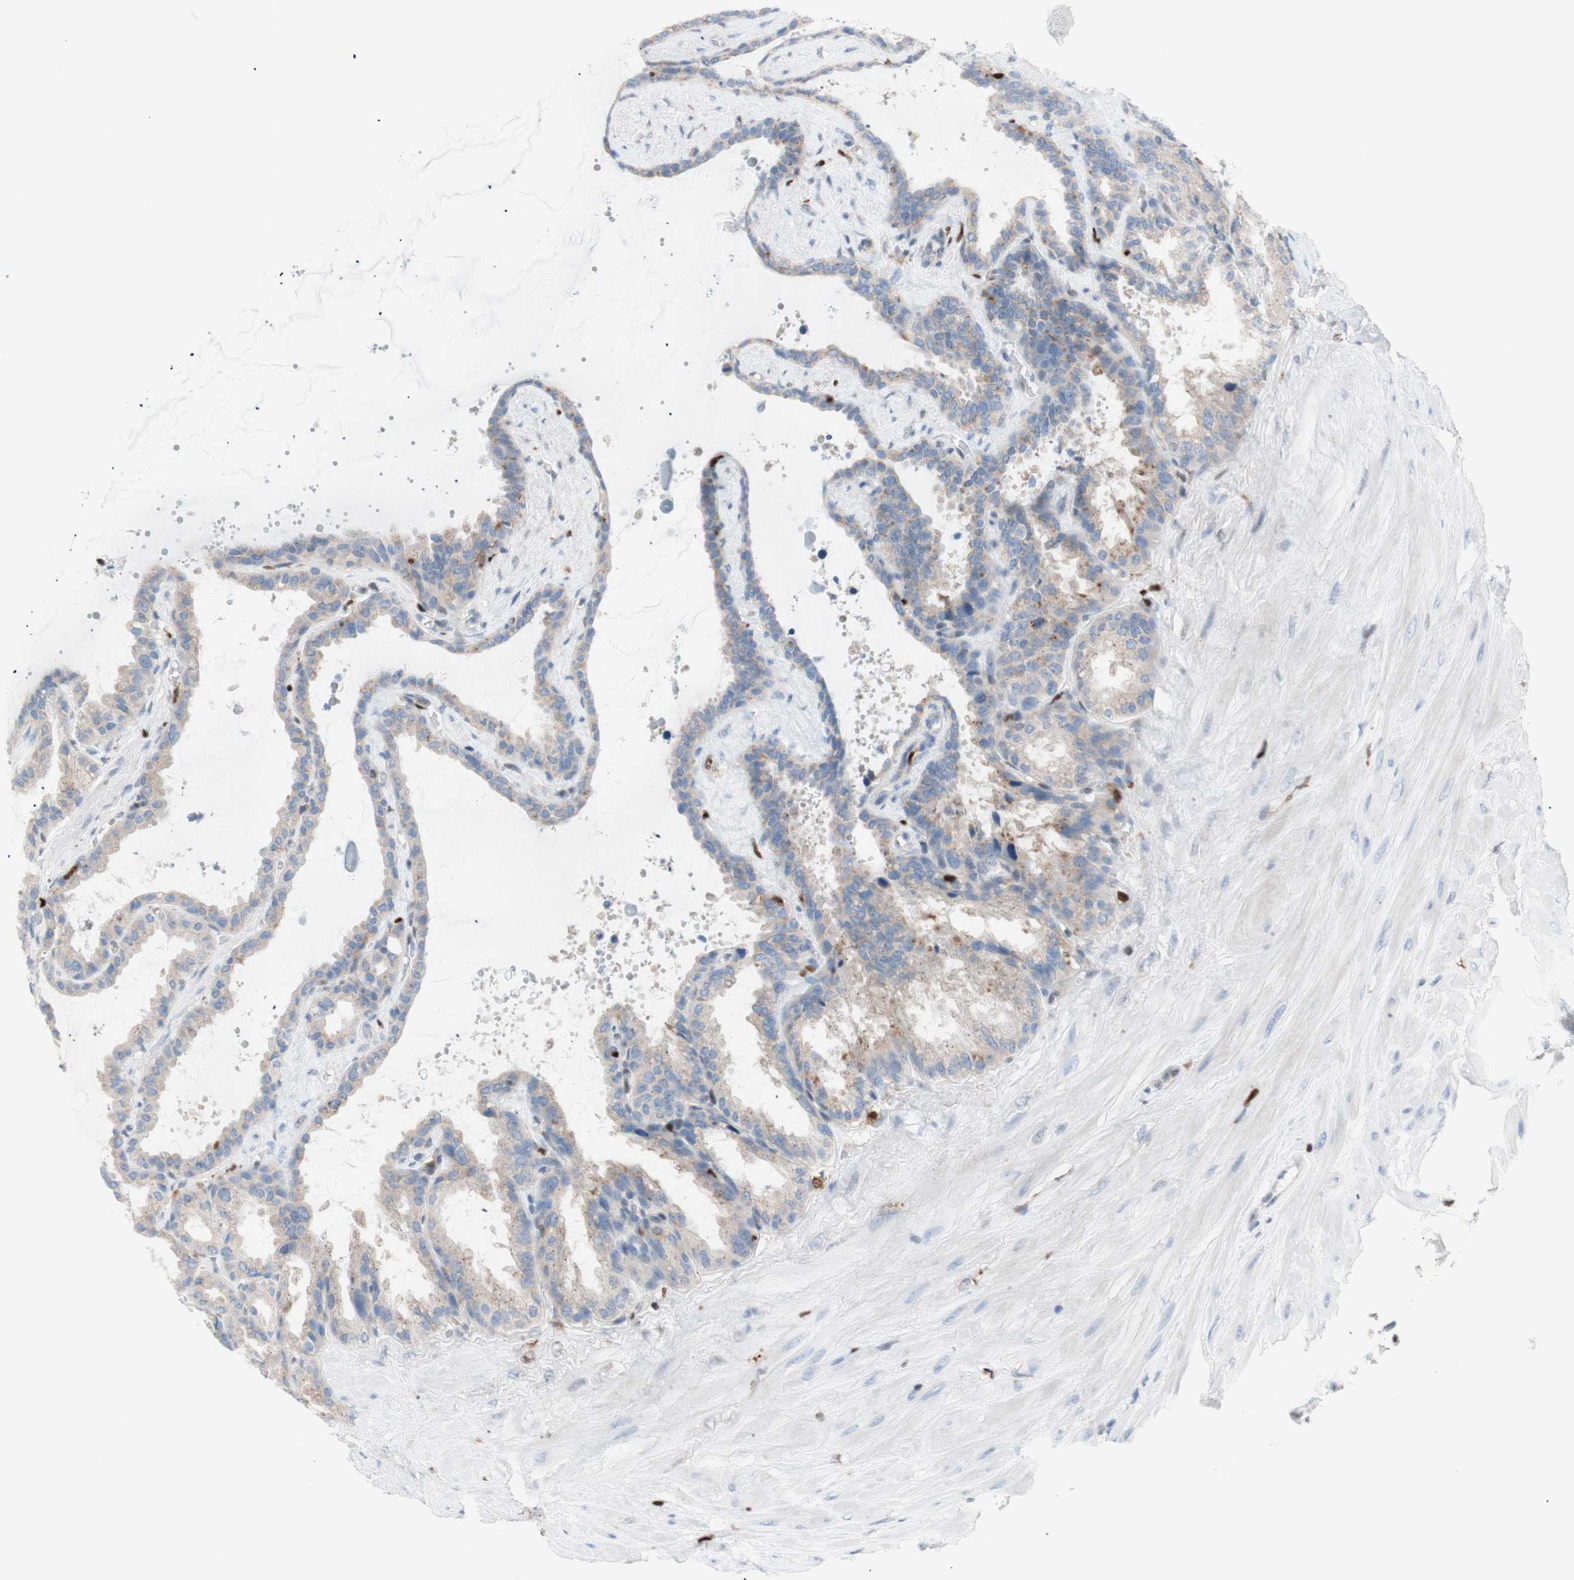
{"staining": {"intensity": "weak", "quantity": ">75%", "location": "cytoplasmic/membranous"}, "tissue": "seminal vesicle", "cell_type": "Glandular cells", "image_type": "normal", "snomed": [{"axis": "morphology", "description": "Normal tissue, NOS"}, {"axis": "topography", "description": "Seminal veicle"}], "caption": "The image shows staining of normal seminal vesicle, revealing weak cytoplasmic/membranous protein staining (brown color) within glandular cells.", "gene": "EED", "patient": {"sex": "male", "age": 46}}